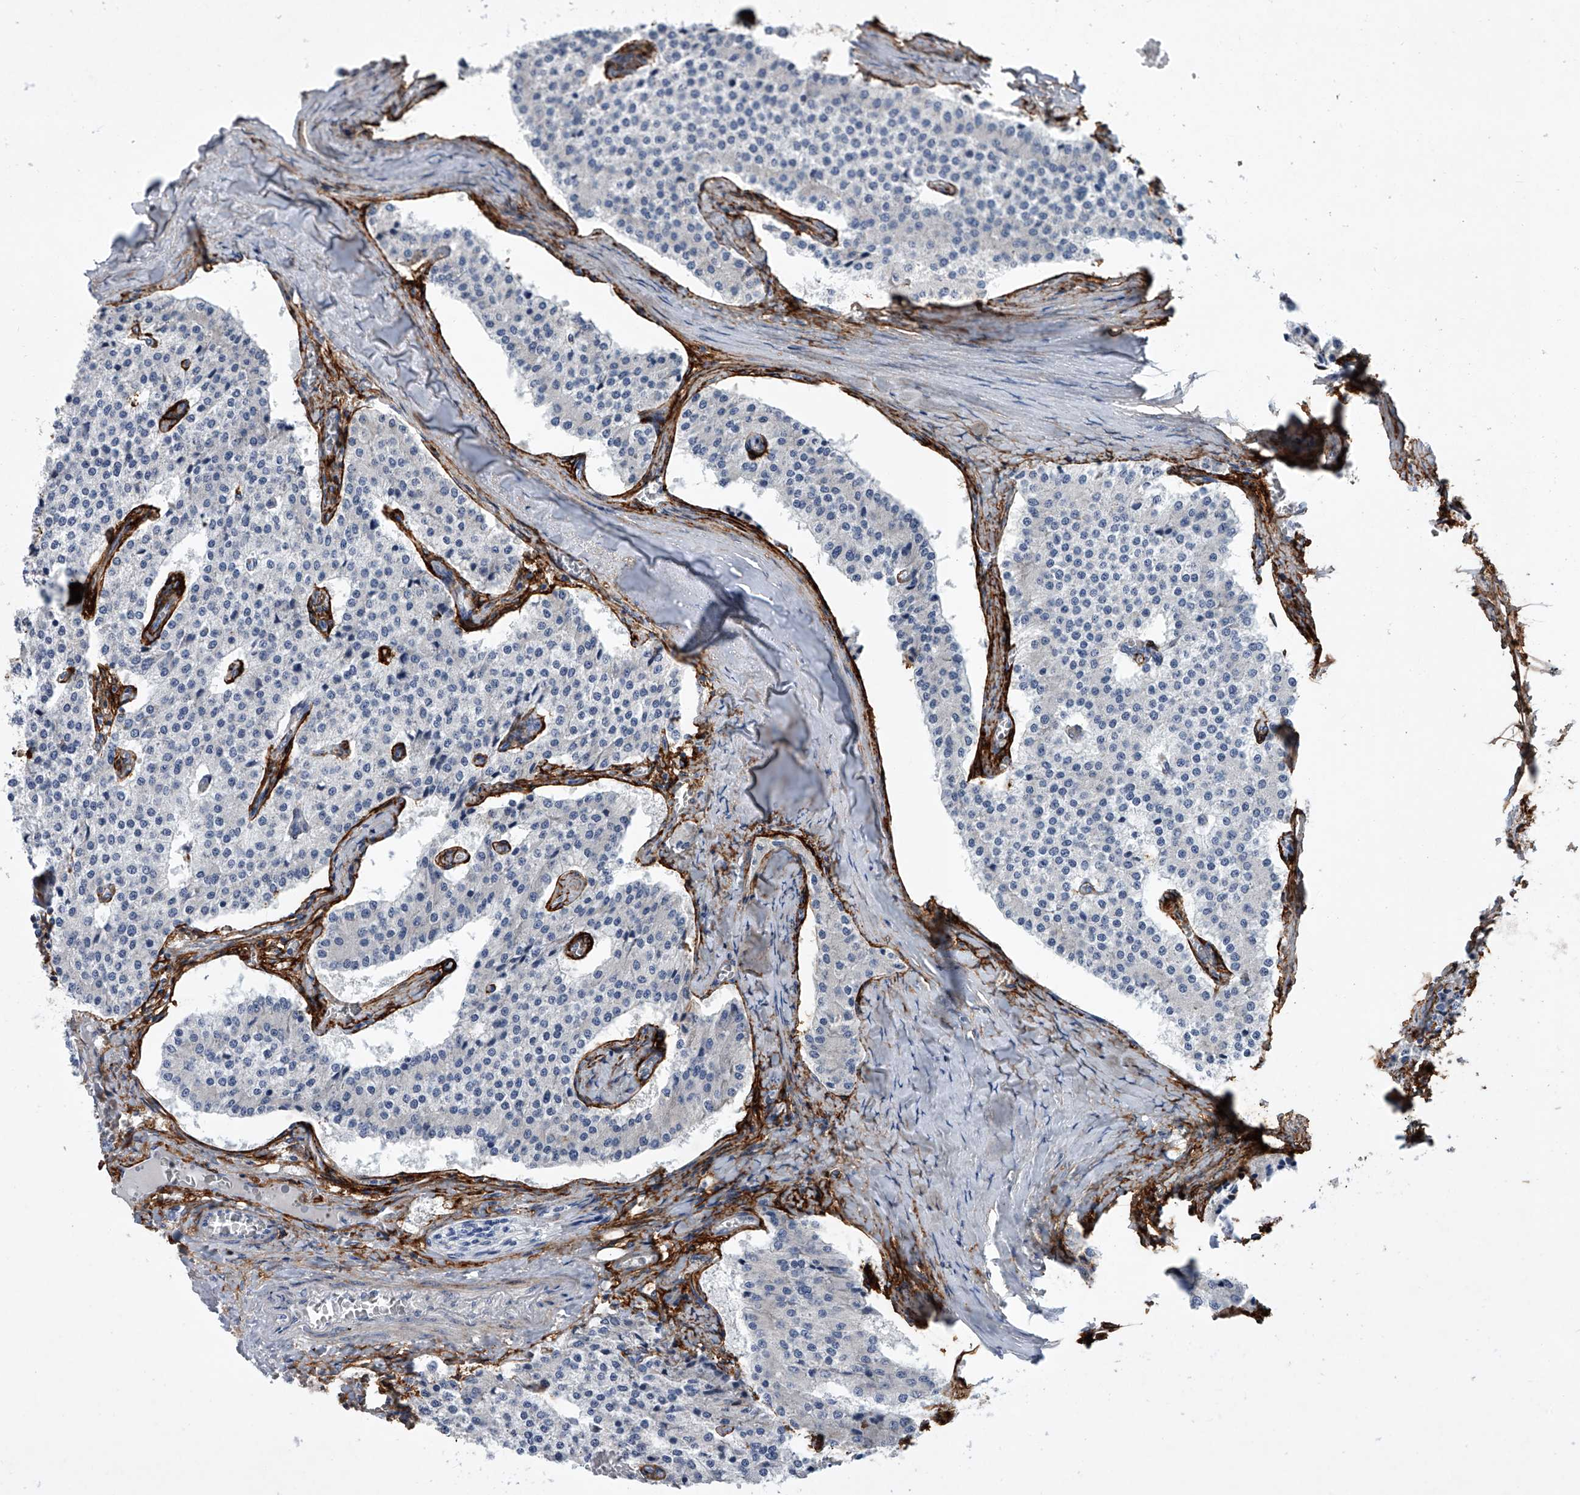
{"staining": {"intensity": "negative", "quantity": "none", "location": "none"}, "tissue": "carcinoid", "cell_type": "Tumor cells", "image_type": "cancer", "snomed": [{"axis": "morphology", "description": "Carcinoid, malignant, NOS"}, {"axis": "topography", "description": "Colon"}], "caption": "Immunohistochemistry of carcinoid reveals no staining in tumor cells. Nuclei are stained in blue.", "gene": "ALG14", "patient": {"sex": "female", "age": 52}}